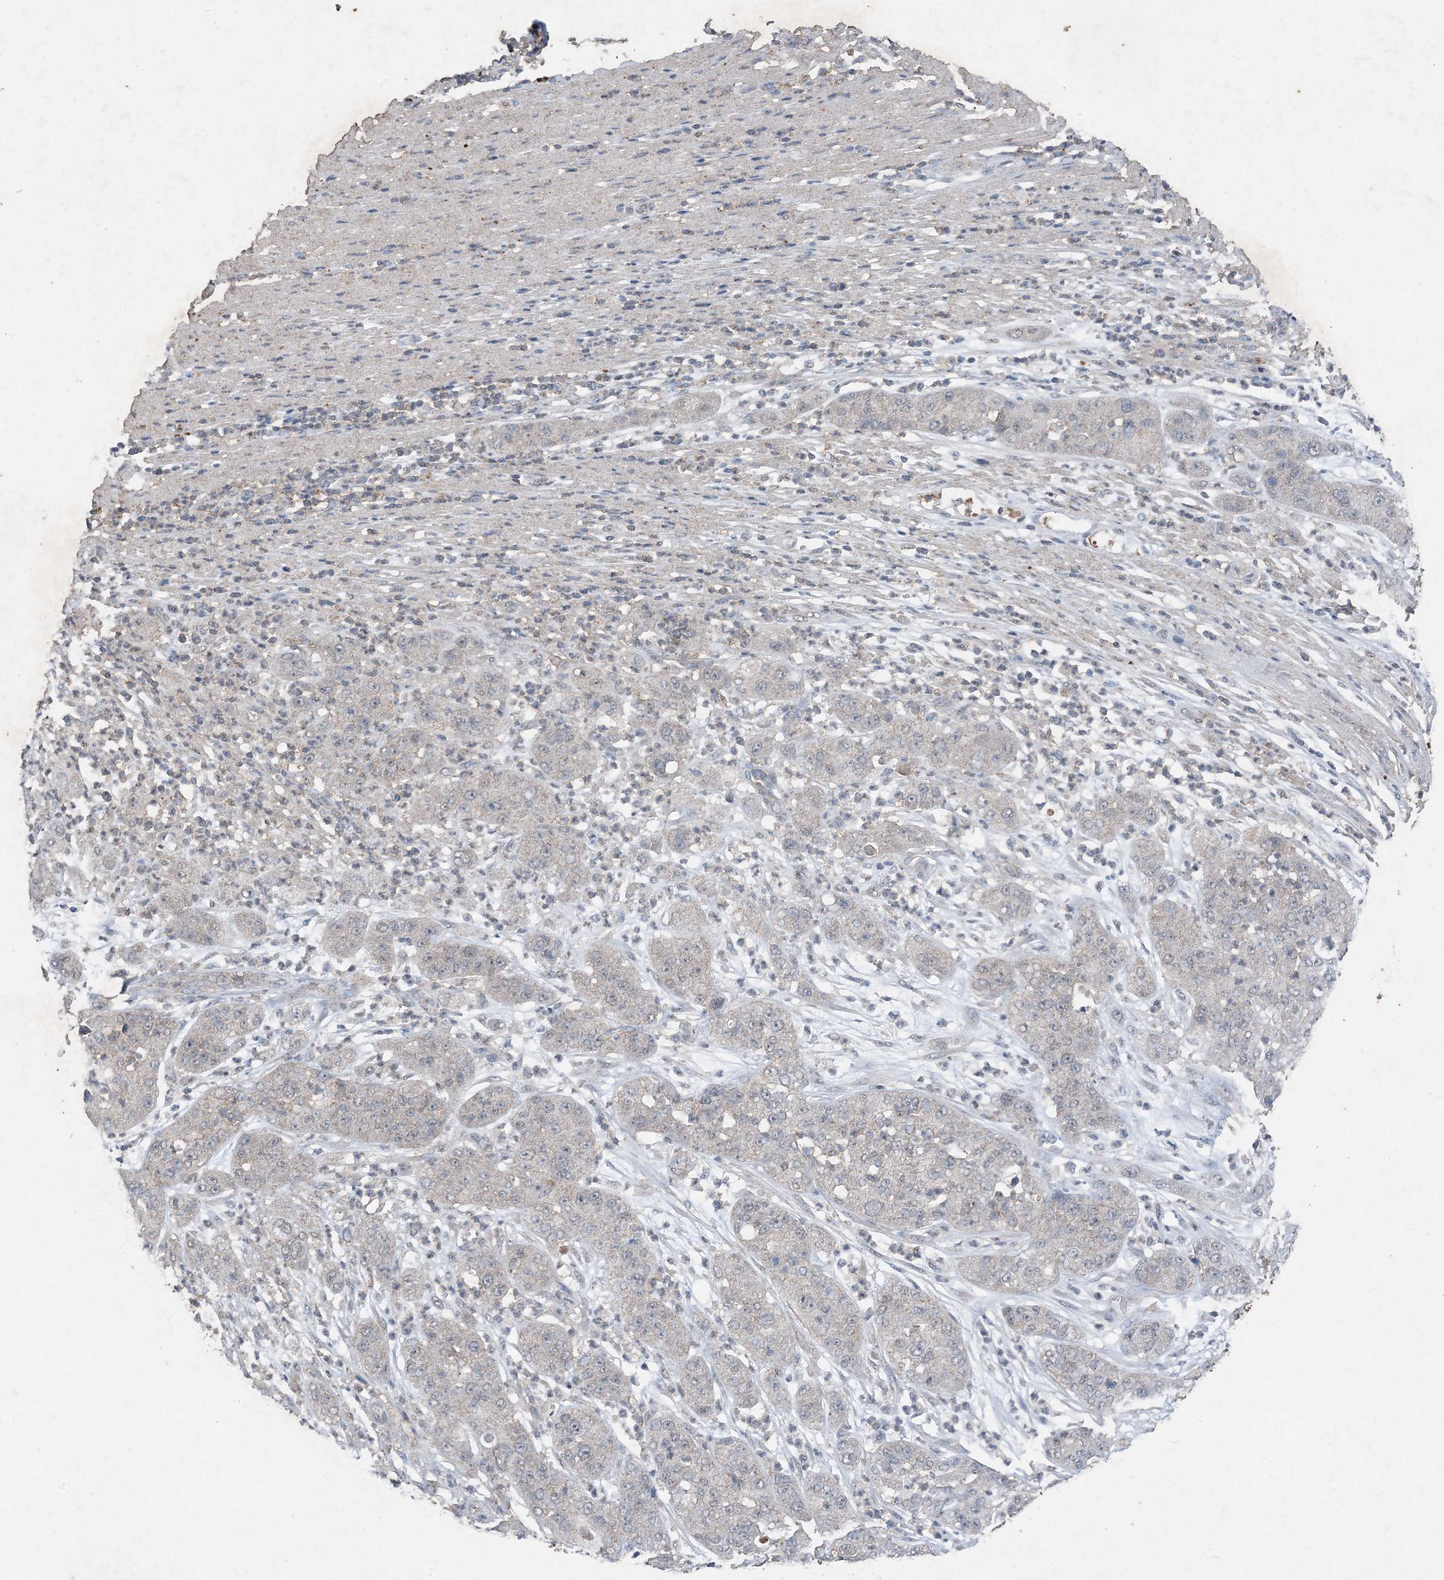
{"staining": {"intensity": "negative", "quantity": "none", "location": "none"}, "tissue": "pancreatic cancer", "cell_type": "Tumor cells", "image_type": "cancer", "snomed": [{"axis": "morphology", "description": "Adenocarcinoma, NOS"}, {"axis": "topography", "description": "Pancreas"}], "caption": "DAB (3,3'-diaminobenzidine) immunohistochemical staining of pancreatic cancer reveals no significant expression in tumor cells.", "gene": "FCN3", "patient": {"sex": "female", "age": 78}}